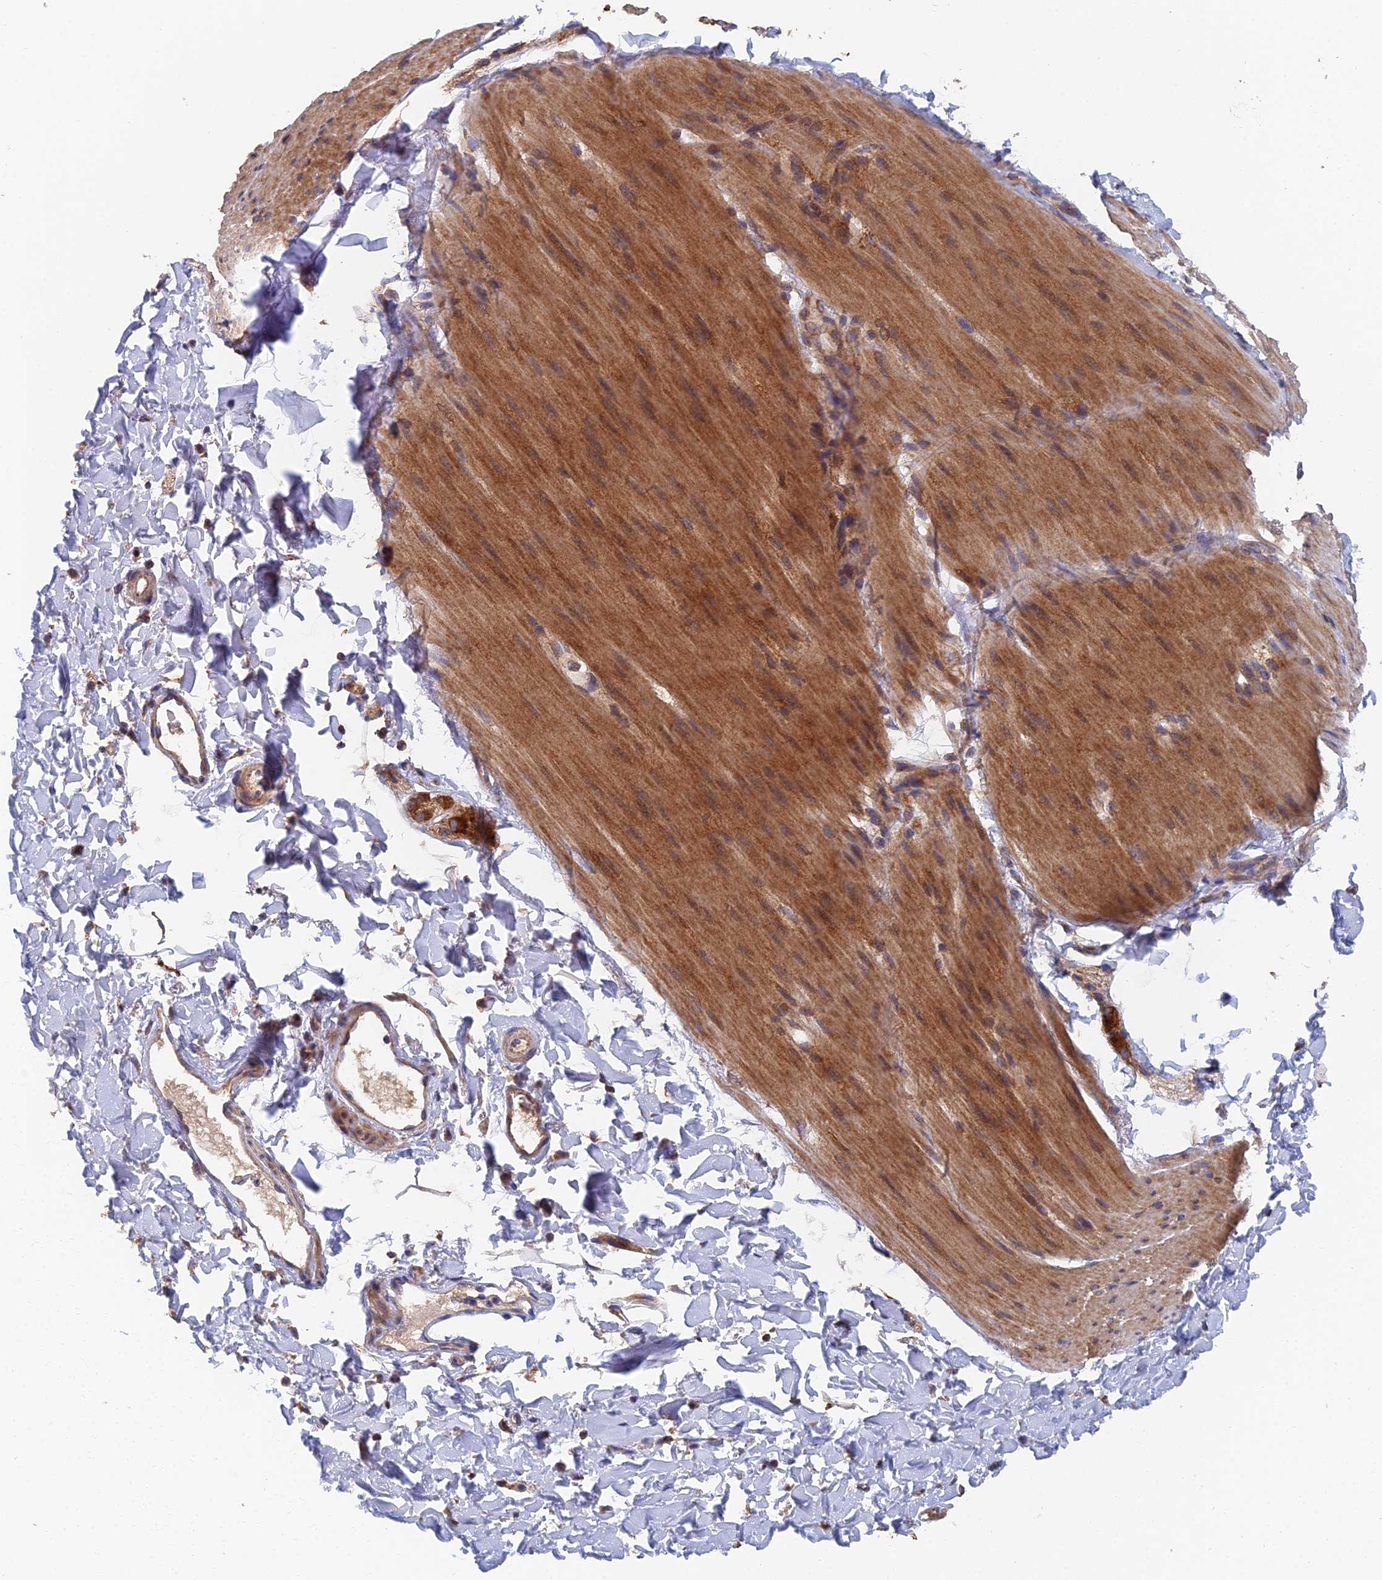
{"staining": {"intensity": "moderate", "quantity": "25%-75%", "location": "cytoplasmic/membranous"}, "tissue": "smooth muscle", "cell_type": "Smooth muscle cells", "image_type": "normal", "snomed": [{"axis": "morphology", "description": "Normal tissue, NOS"}, {"axis": "topography", "description": "Smooth muscle"}, {"axis": "topography", "description": "Small intestine"}], "caption": "Immunohistochemistry (IHC) image of benign smooth muscle stained for a protein (brown), which exhibits medium levels of moderate cytoplasmic/membranous expression in about 25%-75% of smooth muscle cells.", "gene": "ECSIT", "patient": {"sex": "female", "age": 84}}